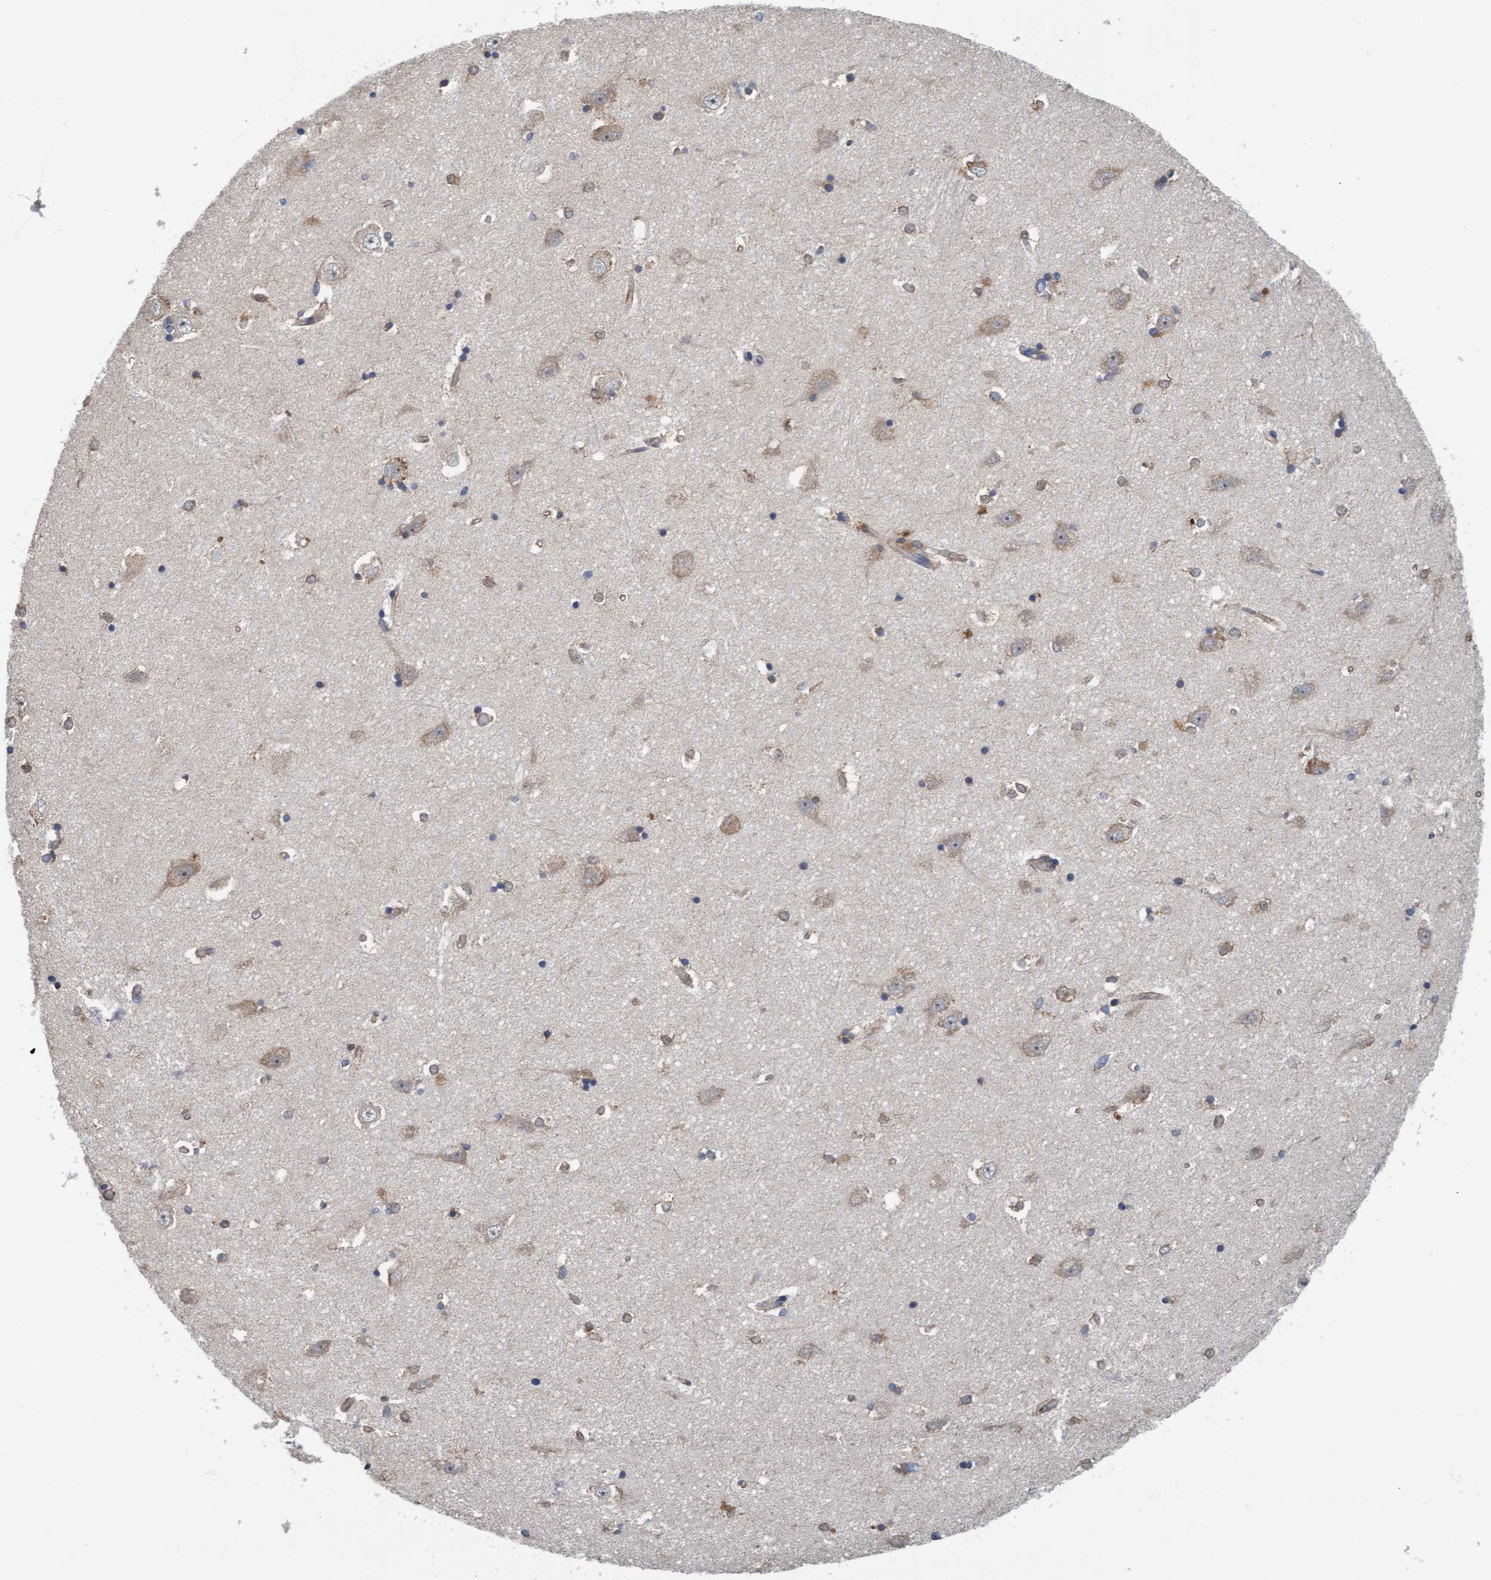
{"staining": {"intensity": "weak", "quantity": "25%-75%", "location": "cytoplasmic/membranous"}, "tissue": "hippocampus", "cell_type": "Glial cells", "image_type": "normal", "snomed": [{"axis": "morphology", "description": "Normal tissue, NOS"}, {"axis": "topography", "description": "Hippocampus"}], "caption": "Weak cytoplasmic/membranous expression is identified in about 25%-75% of glial cells in benign hippocampus. (Brightfield microscopy of DAB IHC at high magnification).", "gene": "ZNF566", "patient": {"sex": "male", "age": 45}}